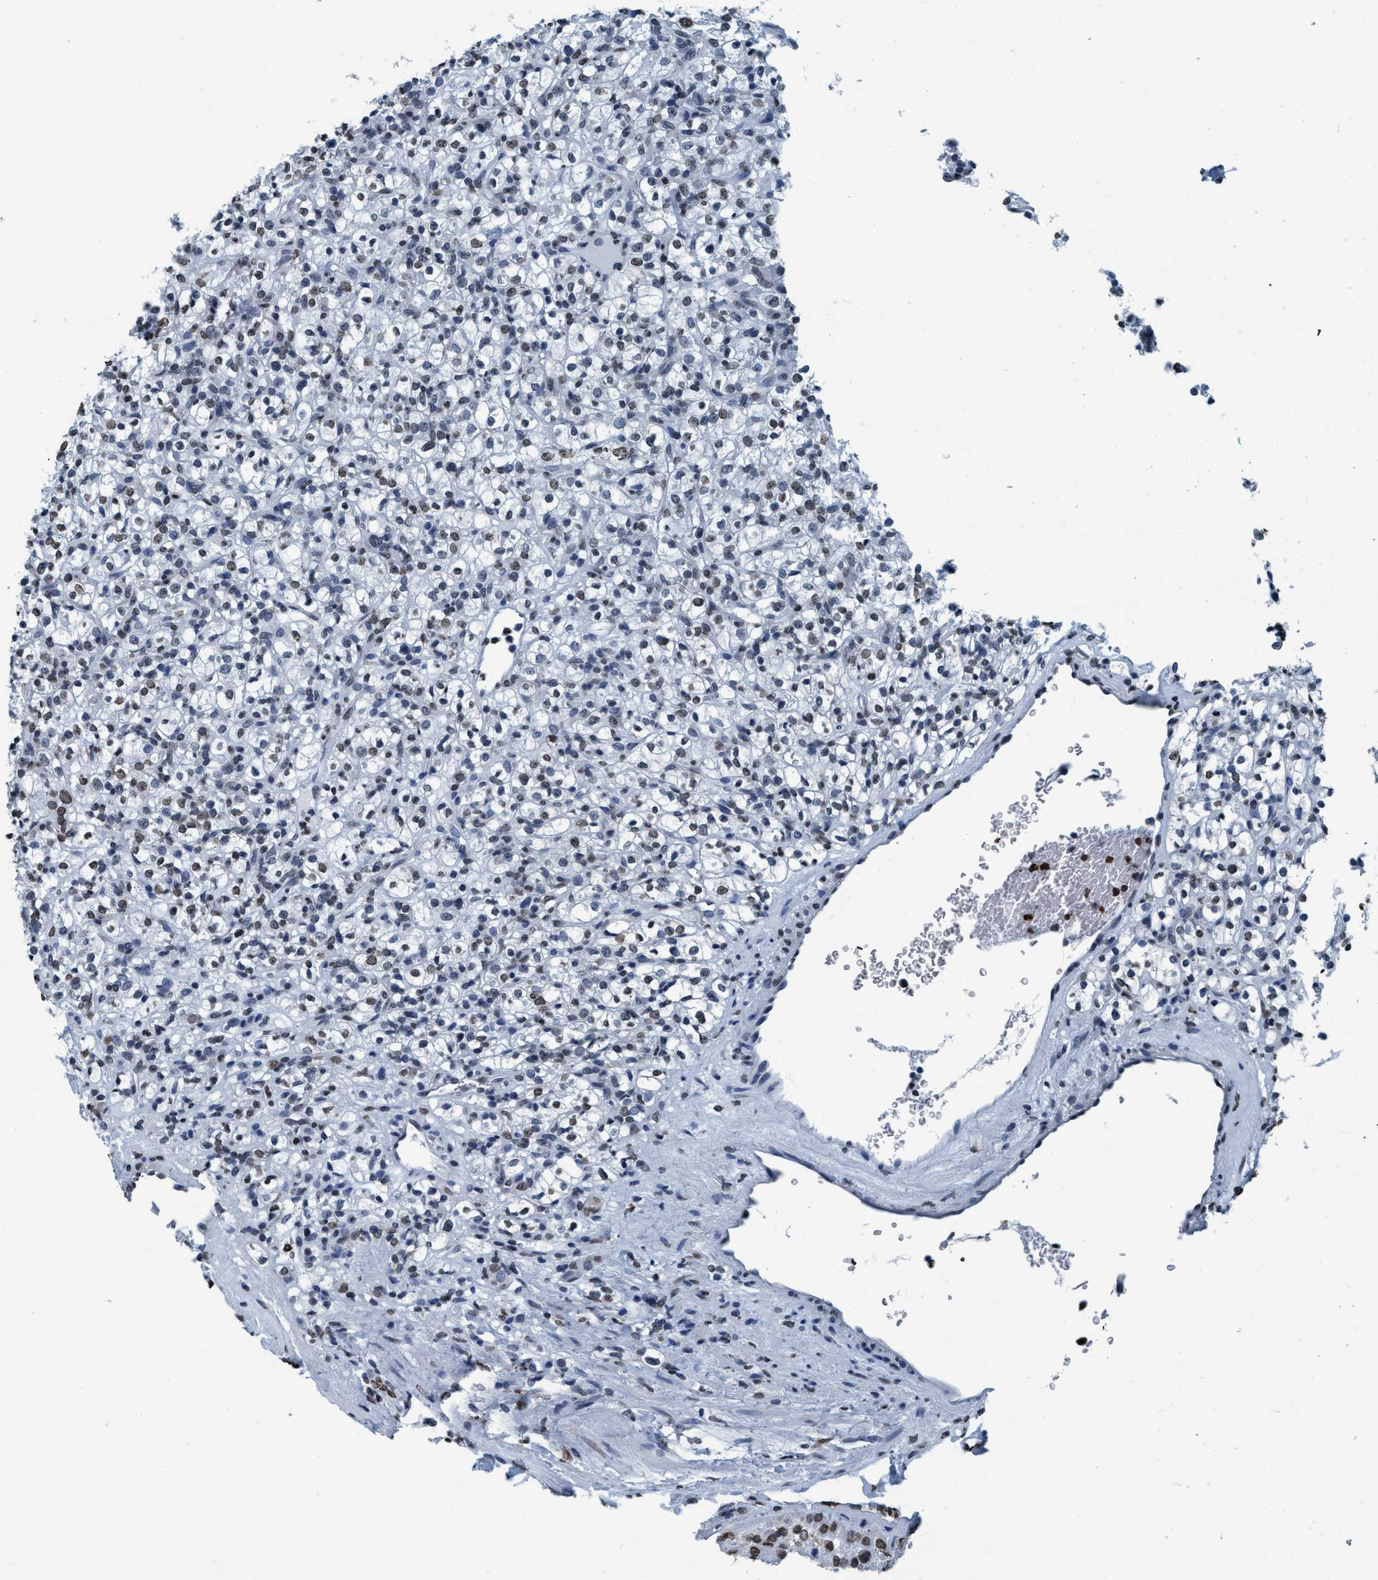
{"staining": {"intensity": "weak", "quantity": "25%-75%", "location": "nuclear"}, "tissue": "renal cancer", "cell_type": "Tumor cells", "image_type": "cancer", "snomed": [{"axis": "morphology", "description": "Normal tissue, NOS"}, {"axis": "morphology", "description": "Adenocarcinoma, NOS"}, {"axis": "topography", "description": "Kidney"}], "caption": "Protein expression analysis of human adenocarcinoma (renal) reveals weak nuclear positivity in about 25%-75% of tumor cells.", "gene": "CCNE2", "patient": {"sex": "female", "age": 72}}